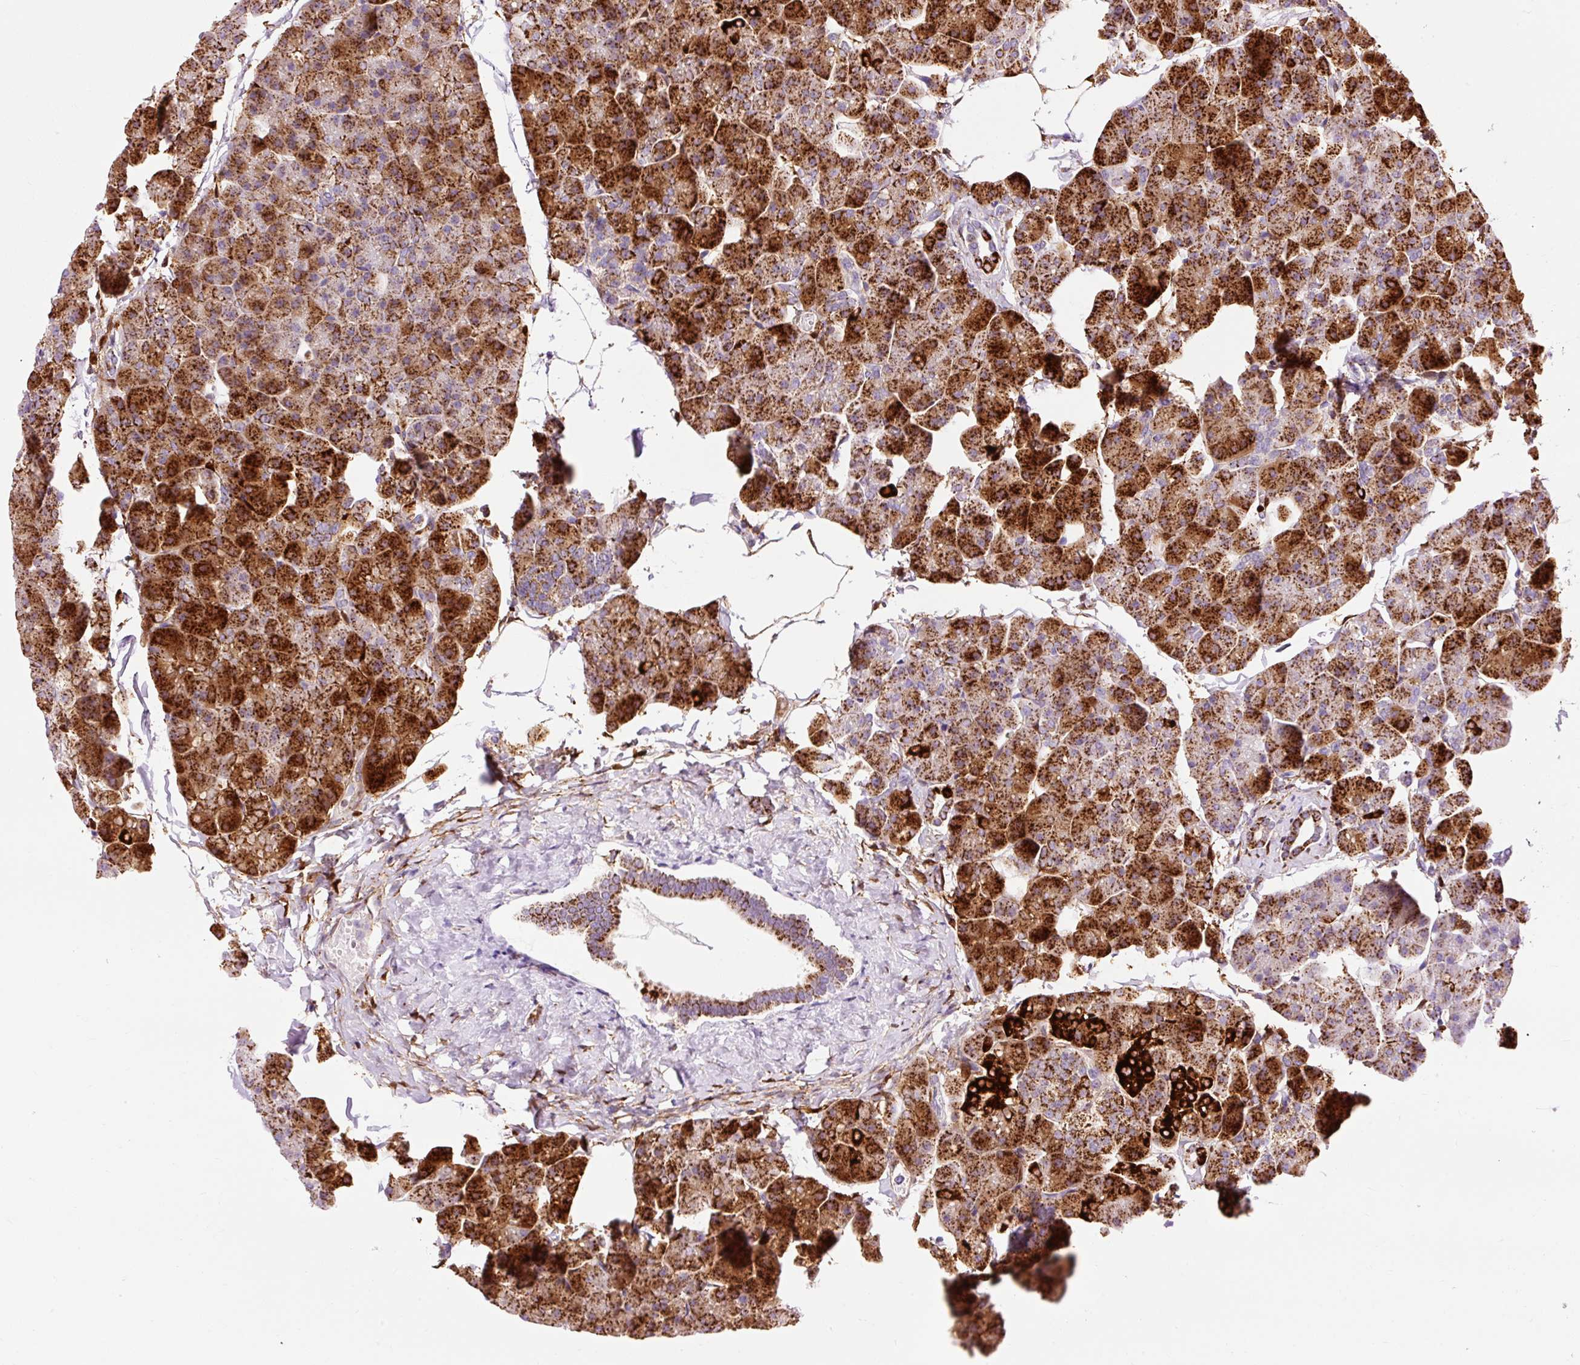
{"staining": {"intensity": "strong", "quantity": "25%-75%", "location": "cytoplasmic/membranous"}, "tissue": "pancreas", "cell_type": "Exocrine glandular cells", "image_type": "normal", "snomed": [{"axis": "morphology", "description": "Normal tissue, NOS"}, {"axis": "topography", "description": "Pancreas"}], "caption": "Pancreas stained for a protein (brown) displays strong cytoplasmic/membranous positive staining in approximately 25%-75% of exocrine glandular cells.", "gene": "CD83", "patient": {"sex": "male", "age": 35}}